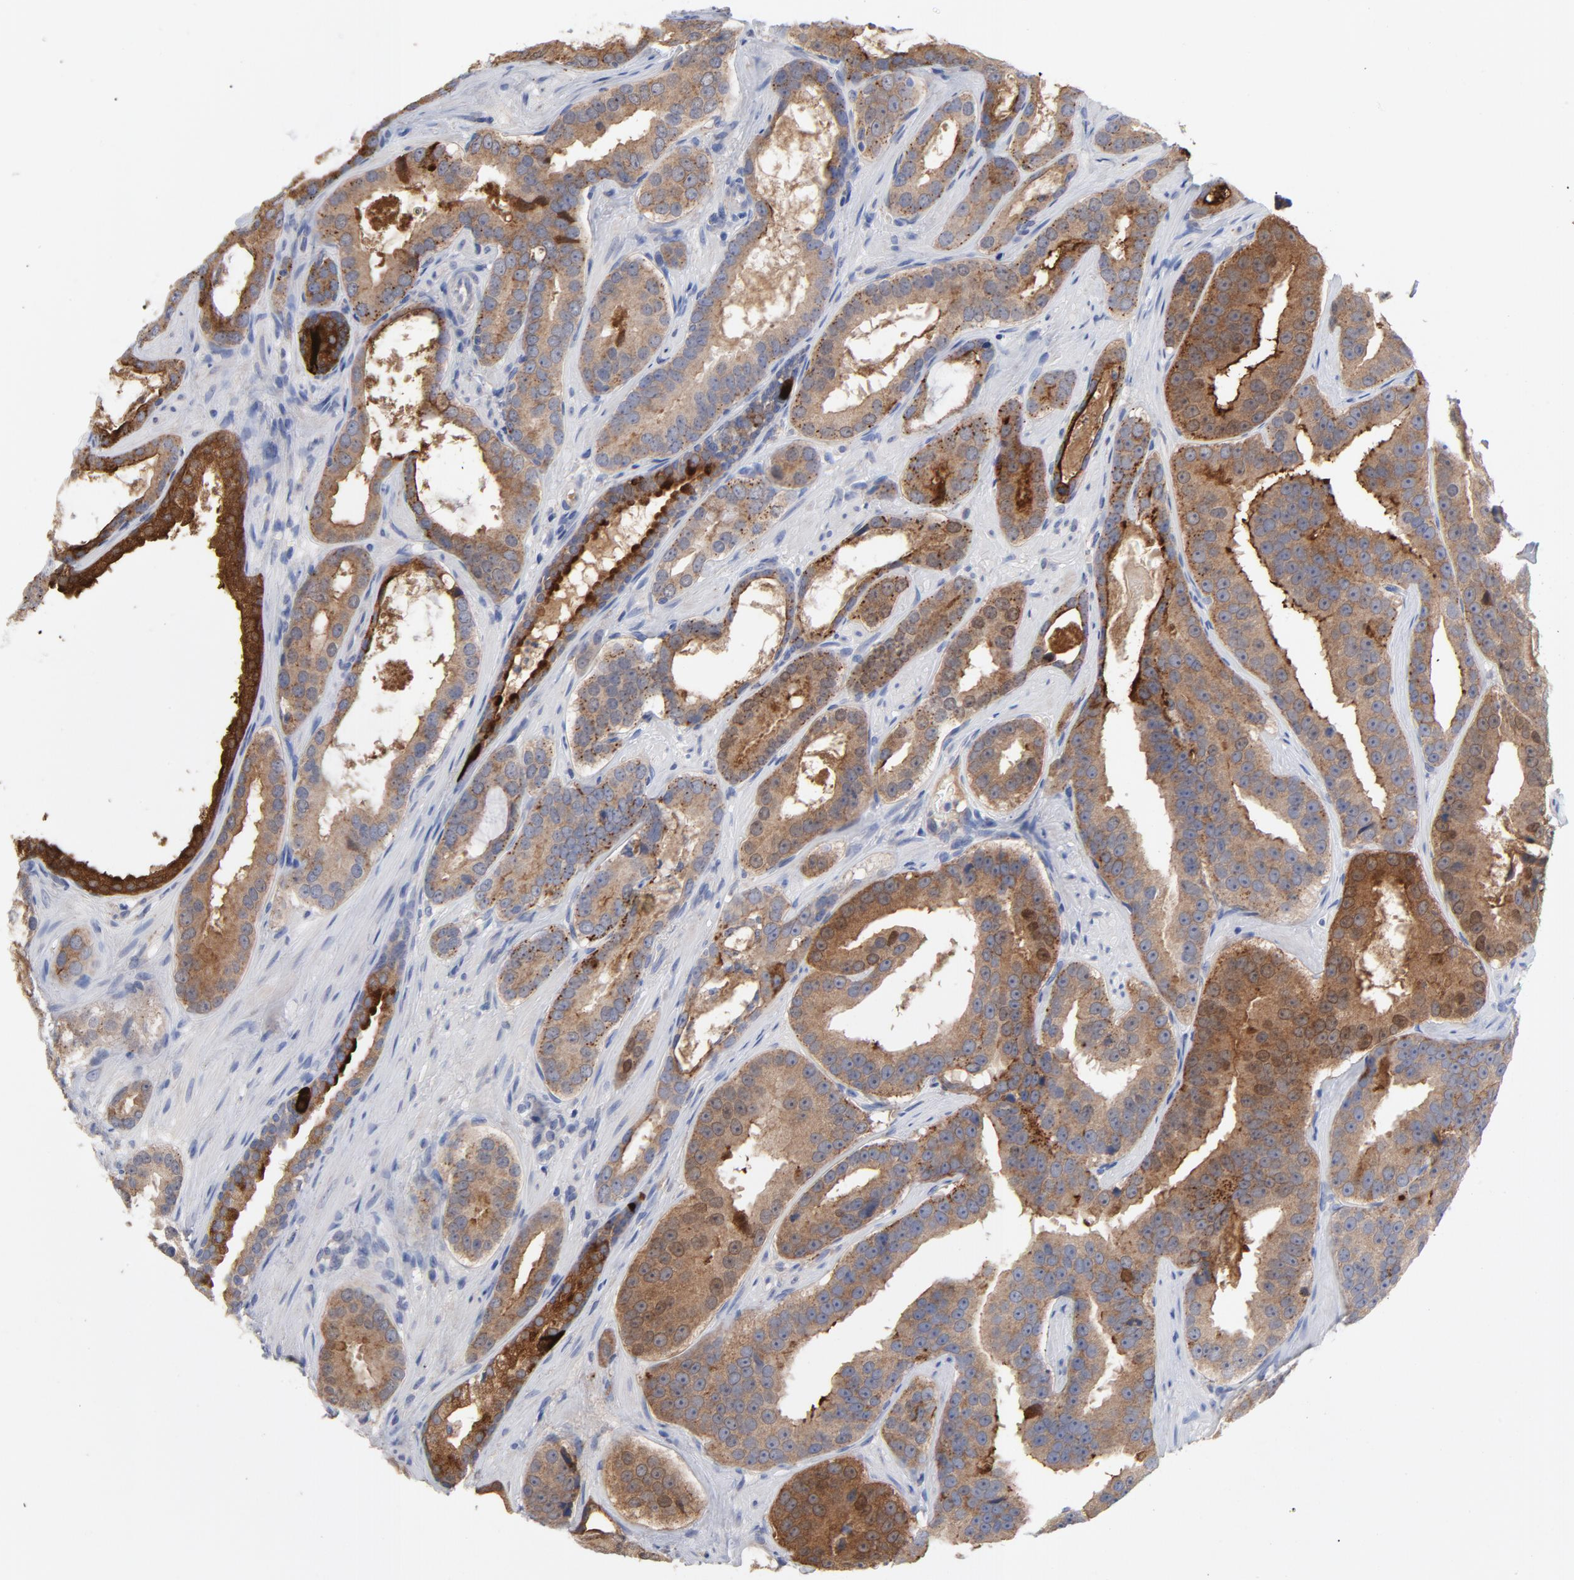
{"staining": {"intensity": "moderate", "quantity": ">75%", "location": "cytoplasmic/membranous"}, "tissue": "prostate cancer", "cell_type": "Tumor cells", "image_type": "cancer", "snomed": [{"axis": "morphology", "description": "Adenocarcinoma, Low grade"}, {"axis": "topography", "description": "Prostate"}], "caption": "Adenocarcinoma (low-grade) (prostate) stained for a protein reveals moderate cytoplasmic/membranous positivity in tumor cells.", "gene": "CPE", "patient": {"sex": "male", "age": 59}}